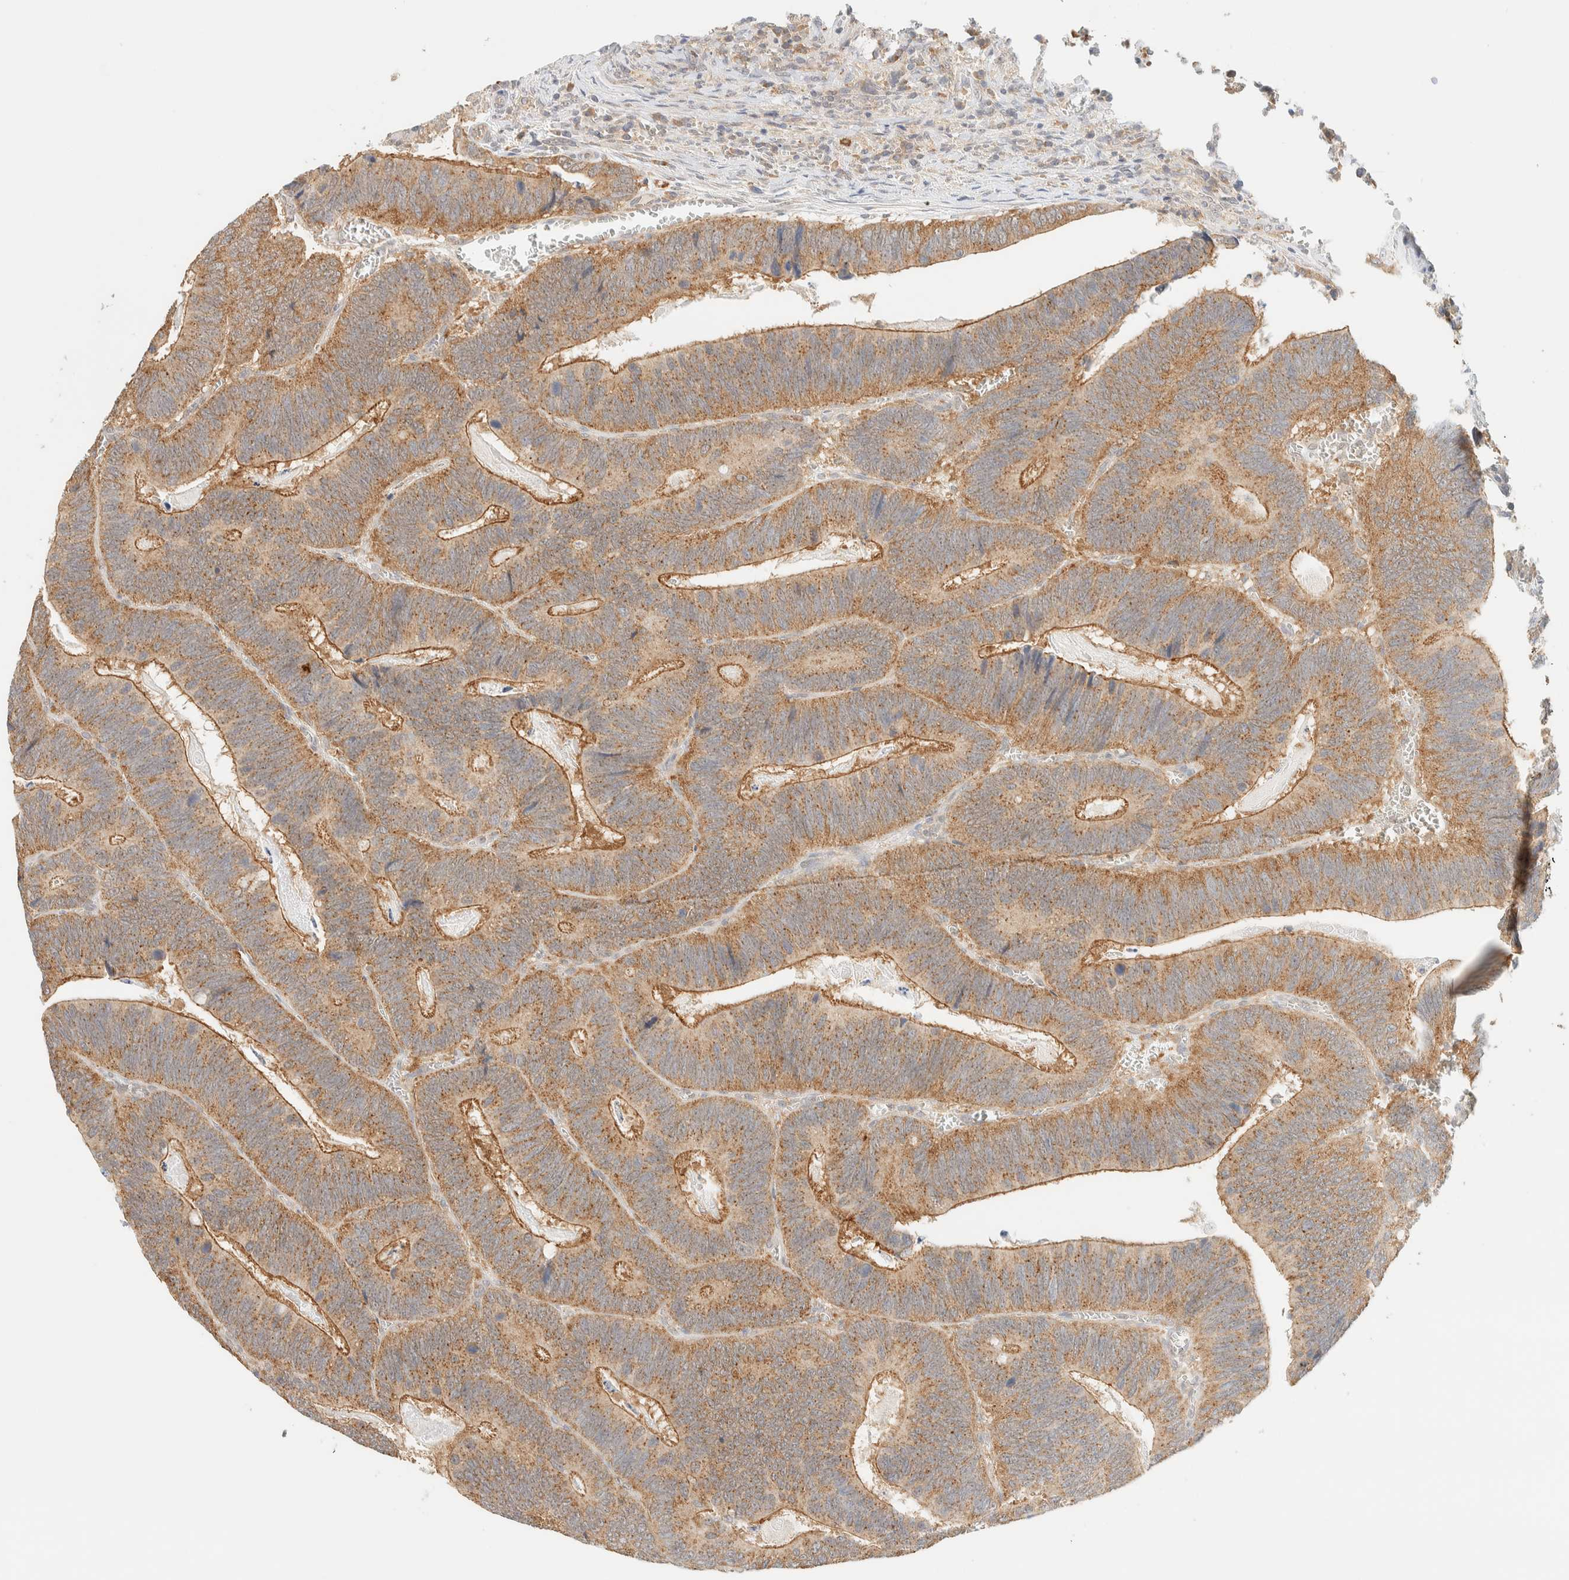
{"staining": {"intensity": "moderate", "quantity": ">75%", "location": "cytoplasmic/membranous"}, "tissue": "colorectal cancer", "cell_type": "Tumor cells", "image_type": "cancer", "snomed": [{"axis": "morphology", "description": "Inflammation, NOS"}, {"axis": "morphology", "description": "Adenocarcinoma, NOS"}, {"axis": "topography", "description": "Colon"}], "caption": "Adenocarcinoma (colorectal) stained with a brown dye shows moderate cytoplasmic/membranous positive positivity in about >75% of tumor cells.", "gene": "TBC1D8B", "patient": {"sex": "male", "age": 72}}